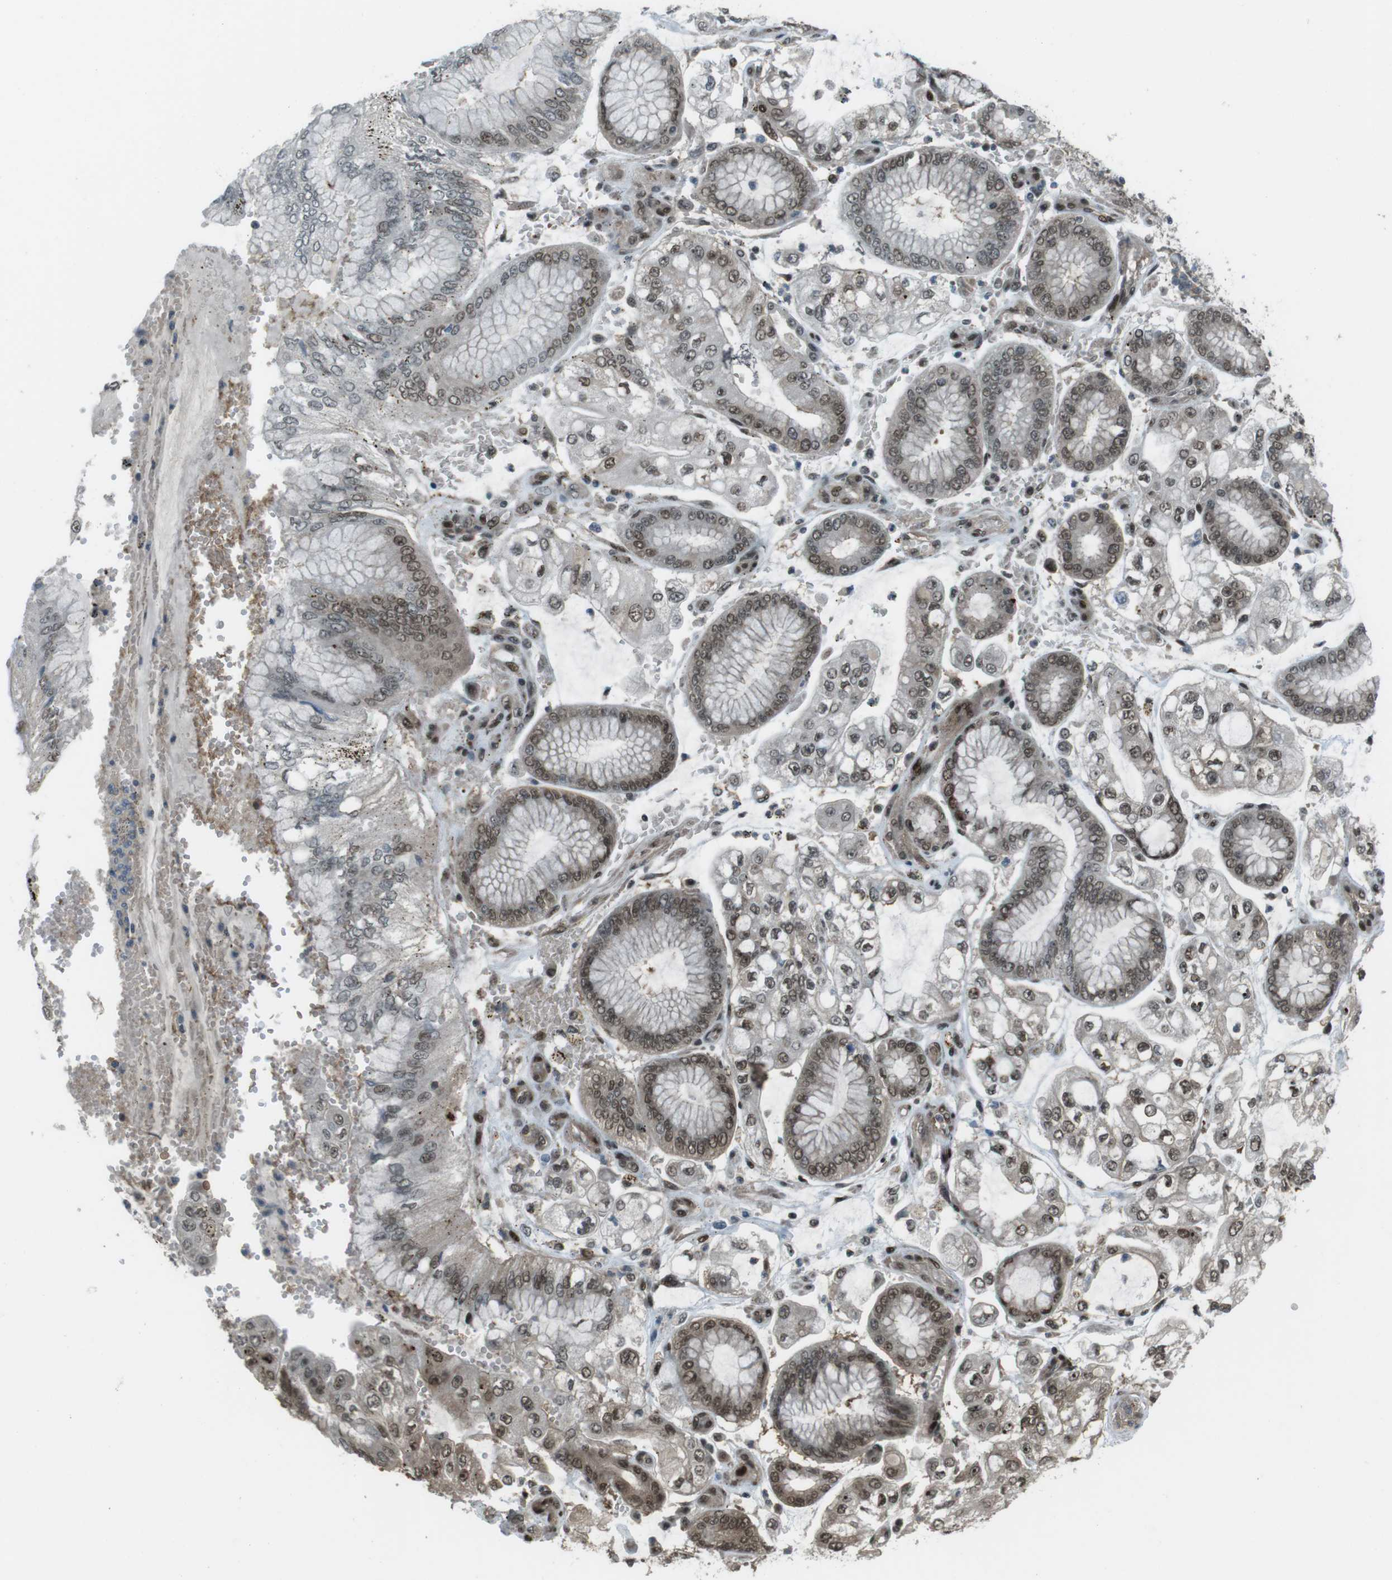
{"staining": {"intensity": "moderate", "quantity": ">75%", "location": "cytoplasmic/membranous,nuclear"}, "tissue": "stomach cancer", "cell_type": "Tumor cells", "image_type": "cancer", "snomed": [{"axis": "morphology", "description": "Adenocarcinoma, NOS"}, {"axis": "topography", "description": "Stomach"}], "caption": "Tumor cells exhibit medium levels of moderate cytoplasmic/membranous and nuclear staining in about >75% of cells in human stomach cancer.", "gene": "SLITRK5", "patient": {"sex": "male", "age": 76}}